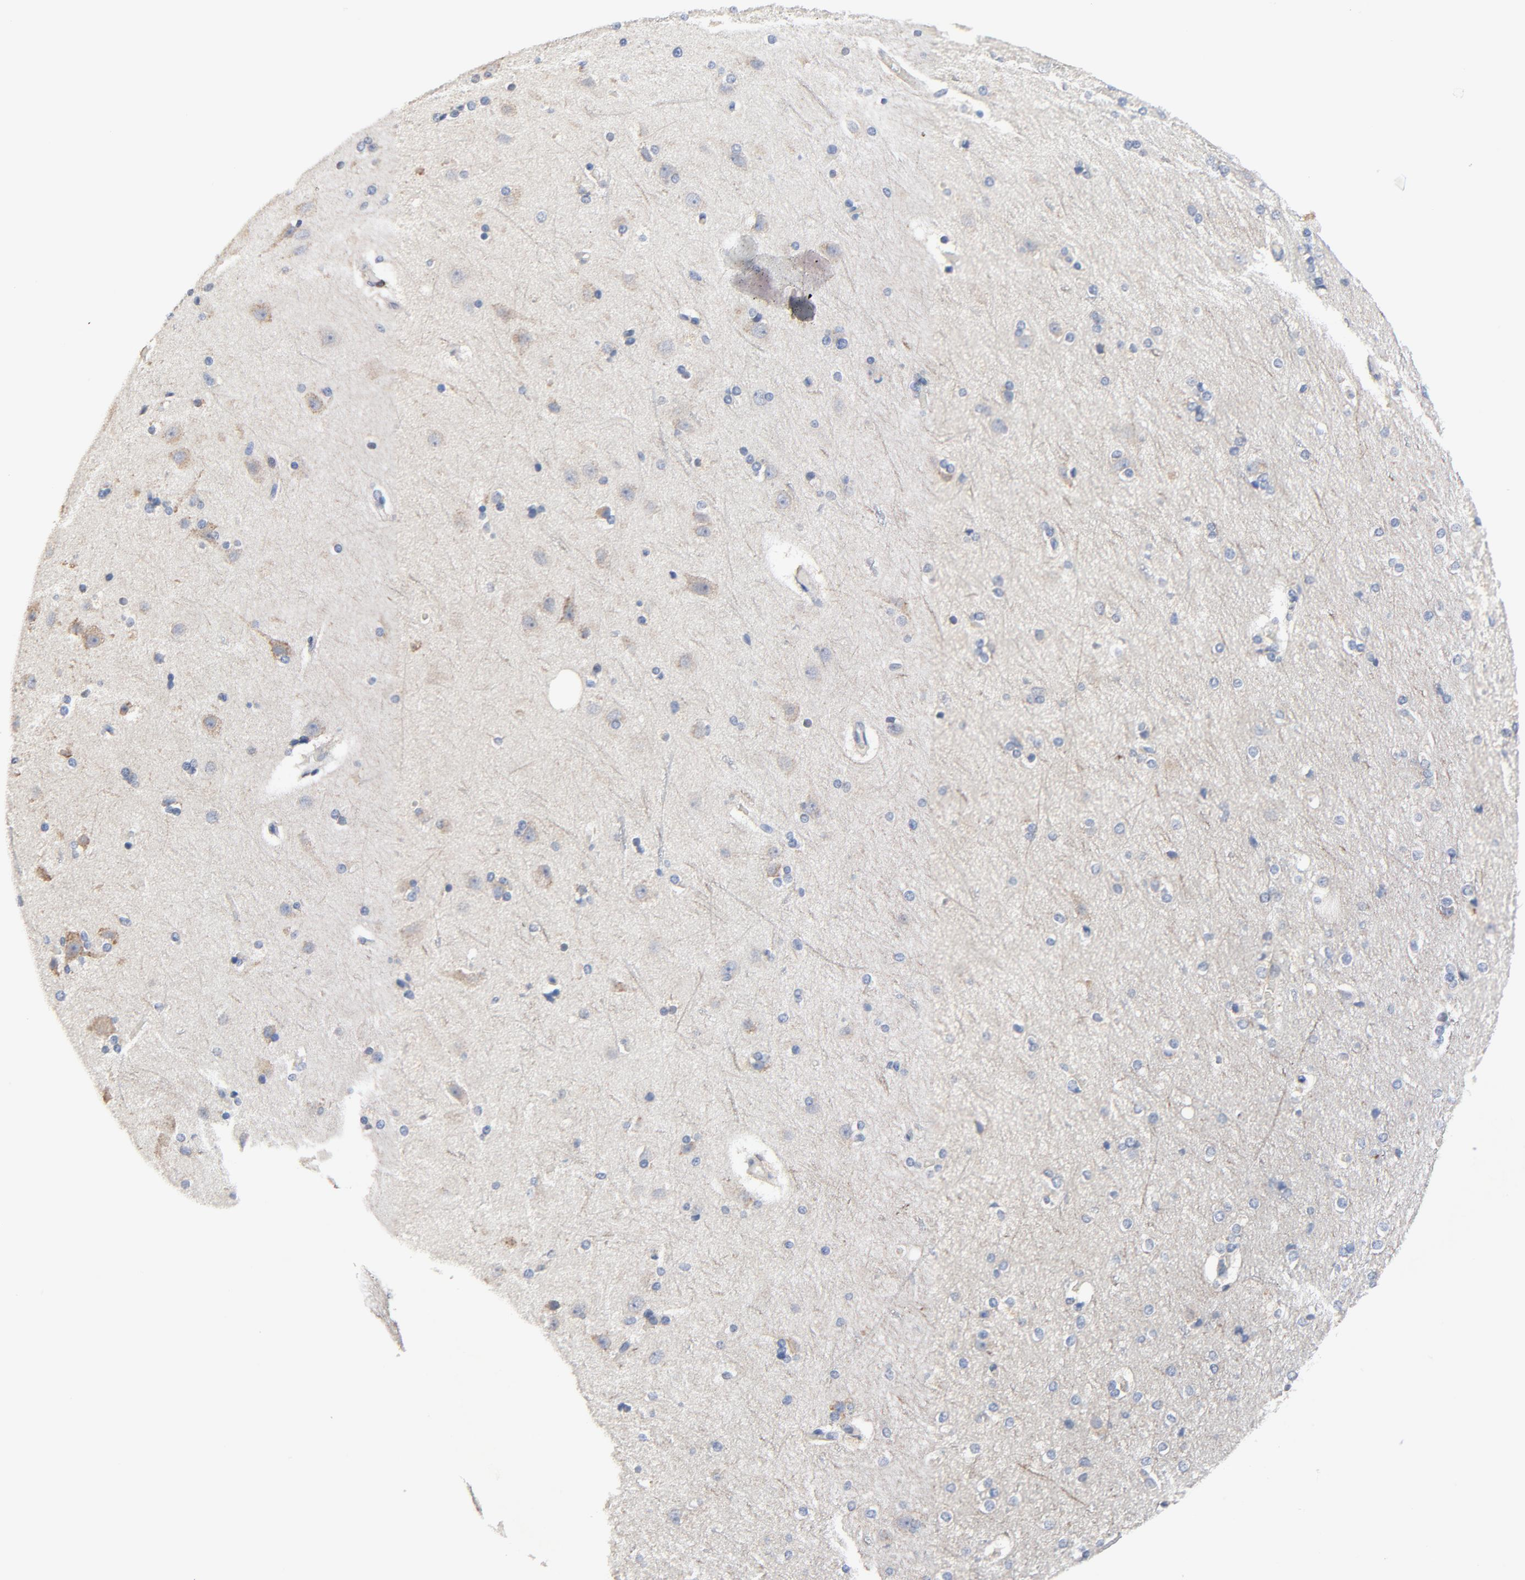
{"staining": {"intensity": "negative", "quantity": "none", "location": "none"}, "tissue": "cerebral cortex", "cell_type": "Endothelial cells", "image_type": "normal", "snomed": [{"axis": "morphology", "description": "Normal tissue, NOS"}, {"axis": "topography", "description": "Cerebral cortex"}], "caption": "This is an IHC image of unremarkable cerebral cortex. There is no positivity in endothelial cells.", "gene": "SKAP1", "patient": {"sex": "male", "age": 62}}